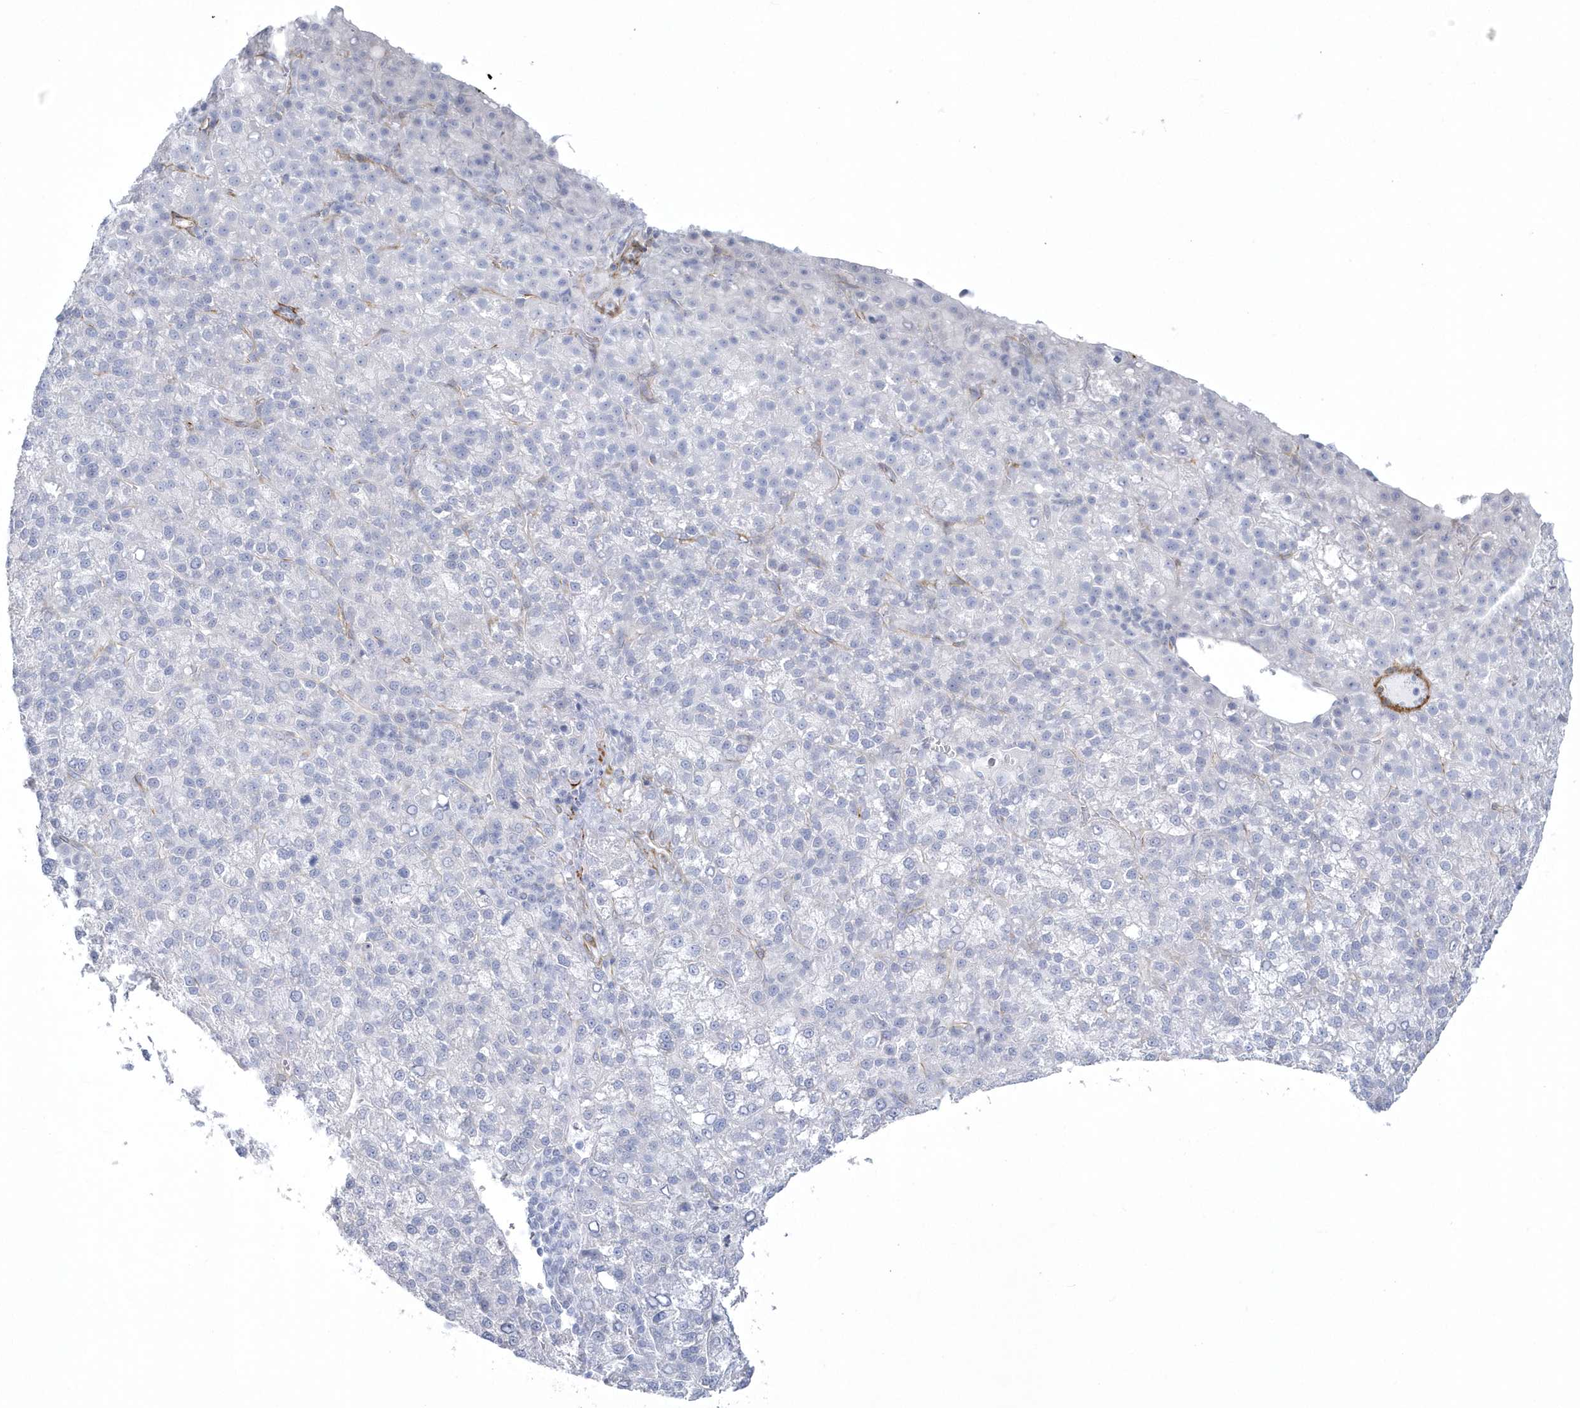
{"staining": {"intensity": "negative", "quantity": "none", "location": "none"}, "tissue": "liver cancer", "cell_type": "Tumor cells", "image_type": "cancer", "snomed": [{"axis": "morphology", "description": "Carcinoma, Hepatocellular, NOS"}, {"axis": "topography", "description": "Liver"}], "caption": "There is no significant staining in tumor cells of liver cancer.", "gene": "WDR27", "patient": {"sex": "female", "age": 58}}